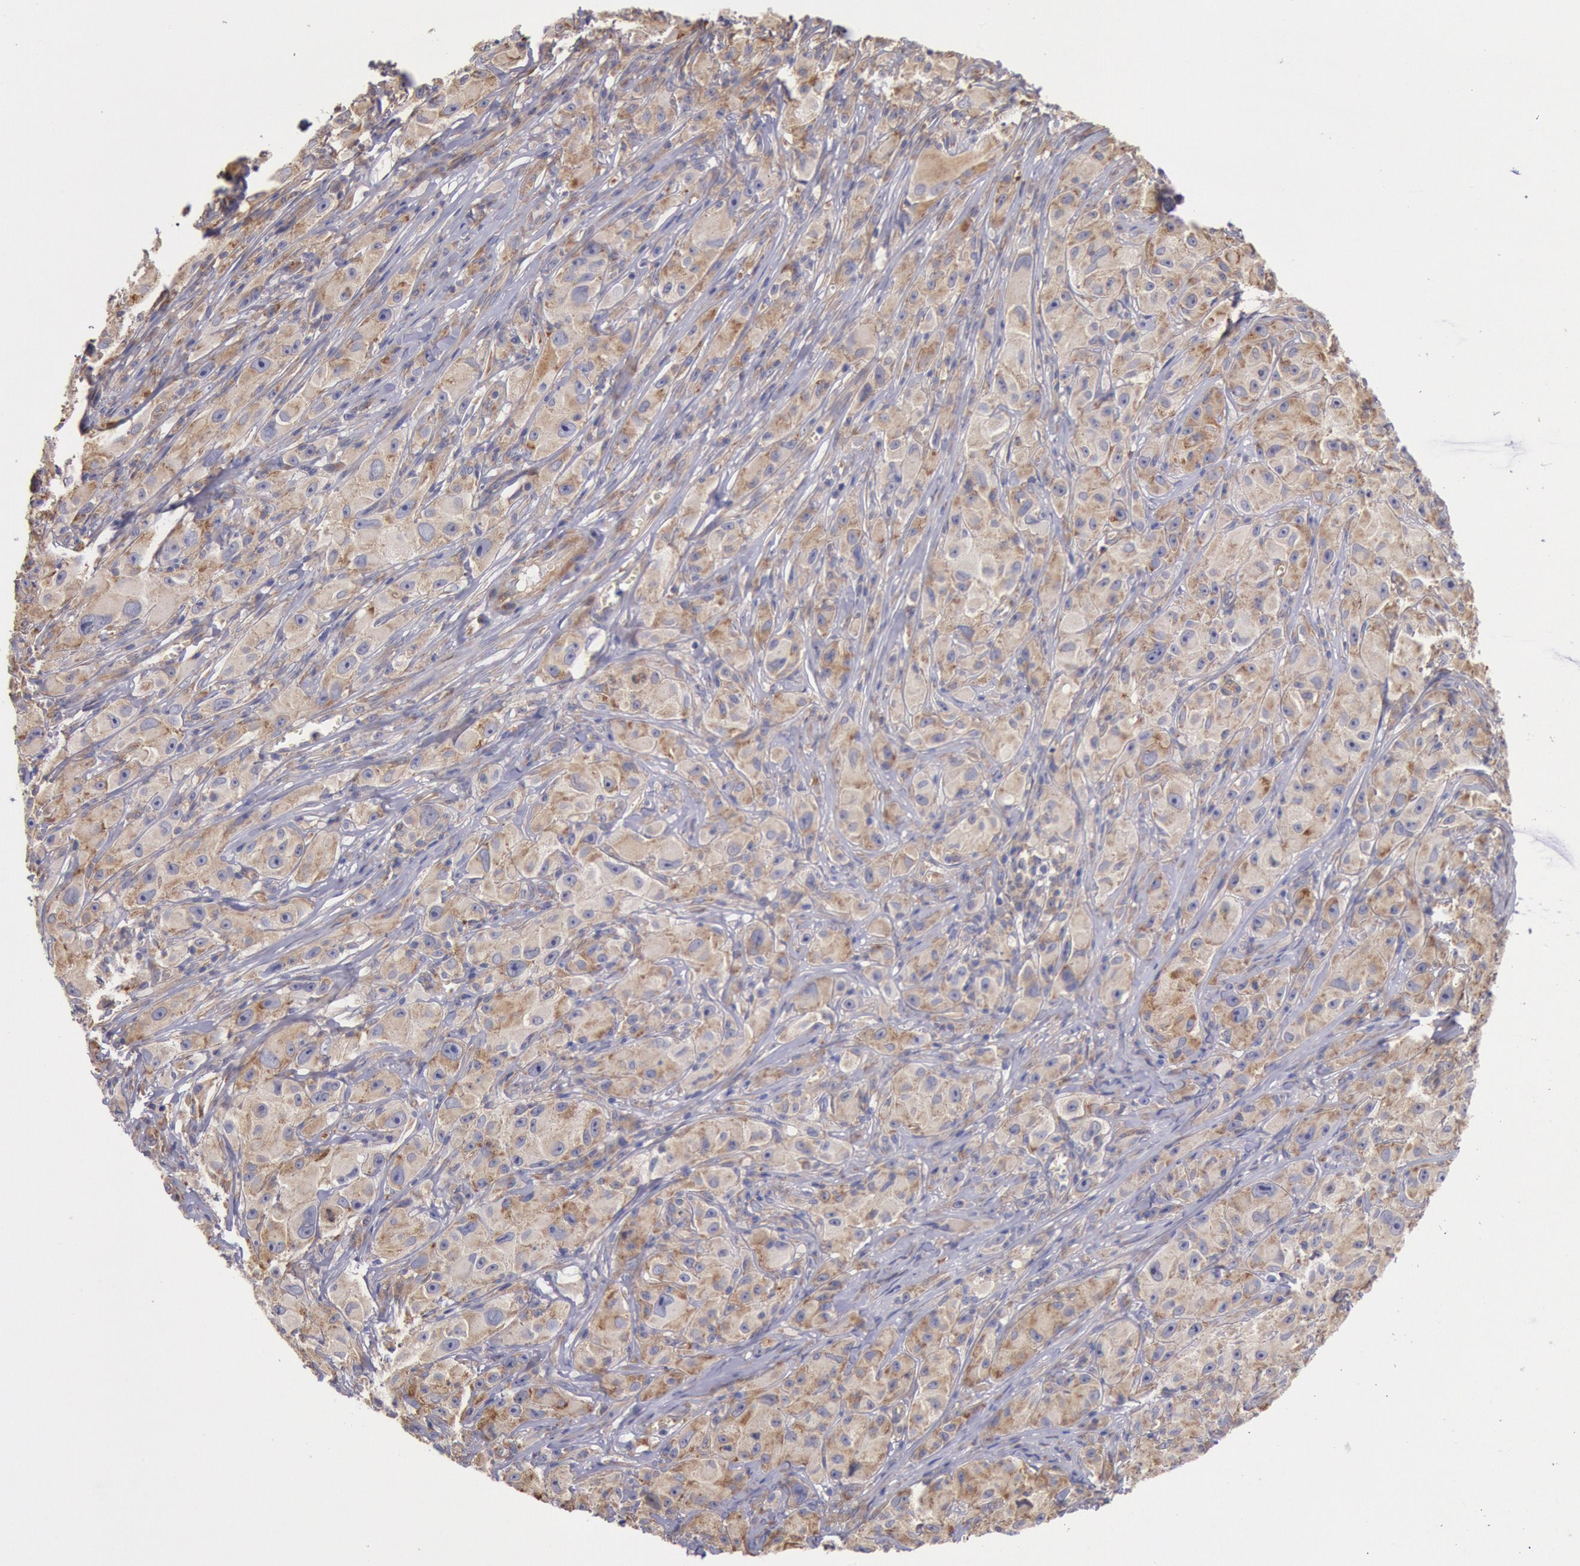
{"staining": {"intensity": "weak", "quantity": ">75%", "location": "cytoplasmic/membranous"}, "tissue": "melanoma", "cell_type": "Tumor cells", "image_type": "cancer", "snomed": [{"axis": "morphology", "description": "Malignant melanoma, NOS"}, {"axis": "topography", "description": "Skin"}], "caption": "Weak cytoplasmic/membranous staining for a protein is appreciated in approximately >75% of tumor cells of malignant melanoma using immunohistochemistry.", "gene": "DRG1", "patient": {"sex": "male", "age": 56}}